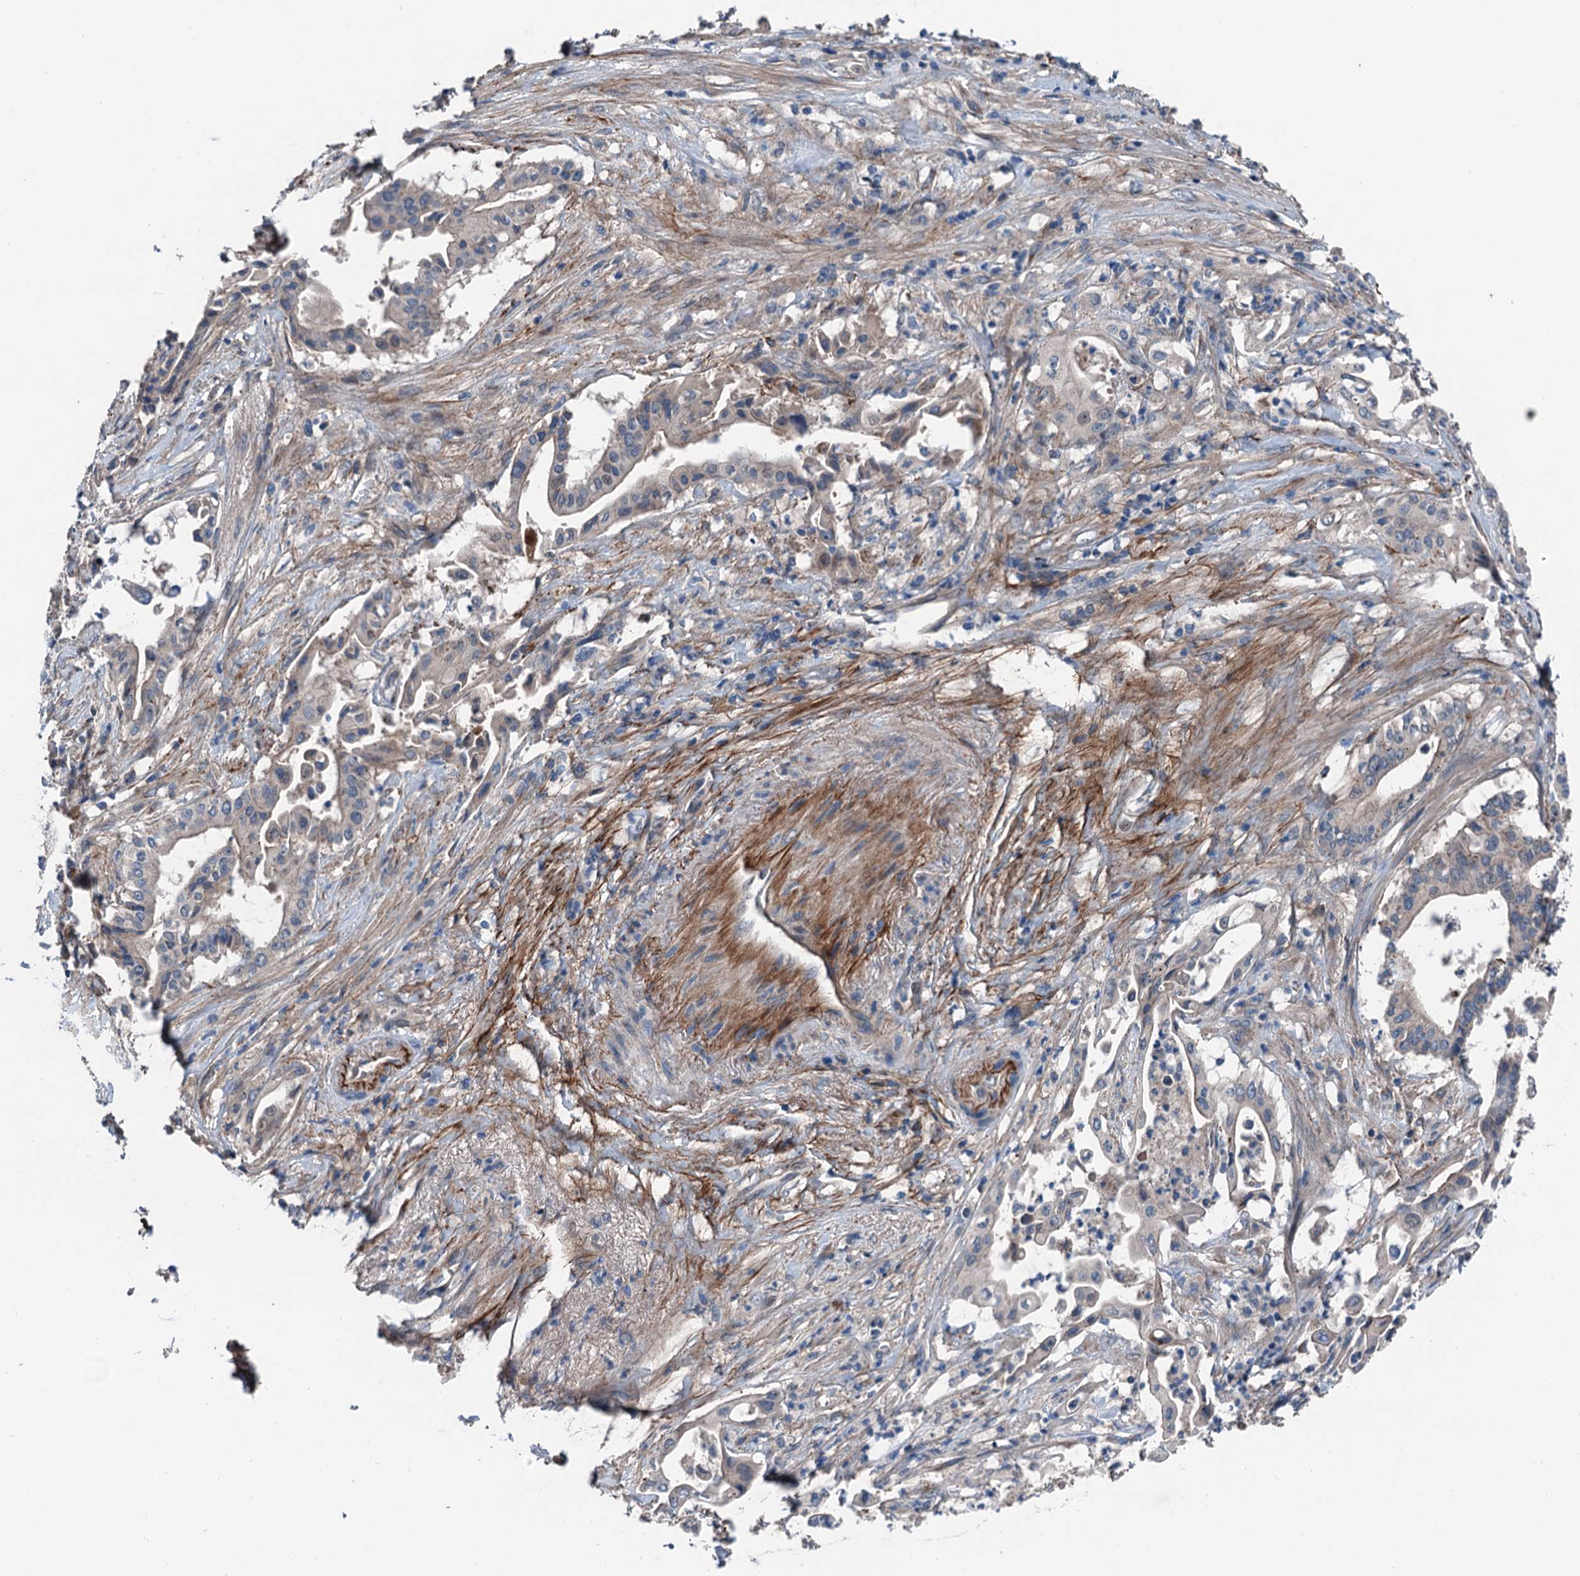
{"staining": {"intensity": "weak", "quantity": "<25%", "location": "cytoplasmic/membranous"}, "tissue": "pancreatic cancer", "cell_type": "Tumor cells", "image_type": "cancer", "snomed": [{"axis": "morphology", "description": "Adenocarcinoma, NOS"}, {"axis": "topography", "description": "Pancreas"}], "caption": "This is a micrograph of immunohistochemistry staining of pancreatic cancer (adenocarcinoma), which shows no expression in tumor cells.", "gene": "SLC2A10", "patient": {"sex": "female", "age": 77}}